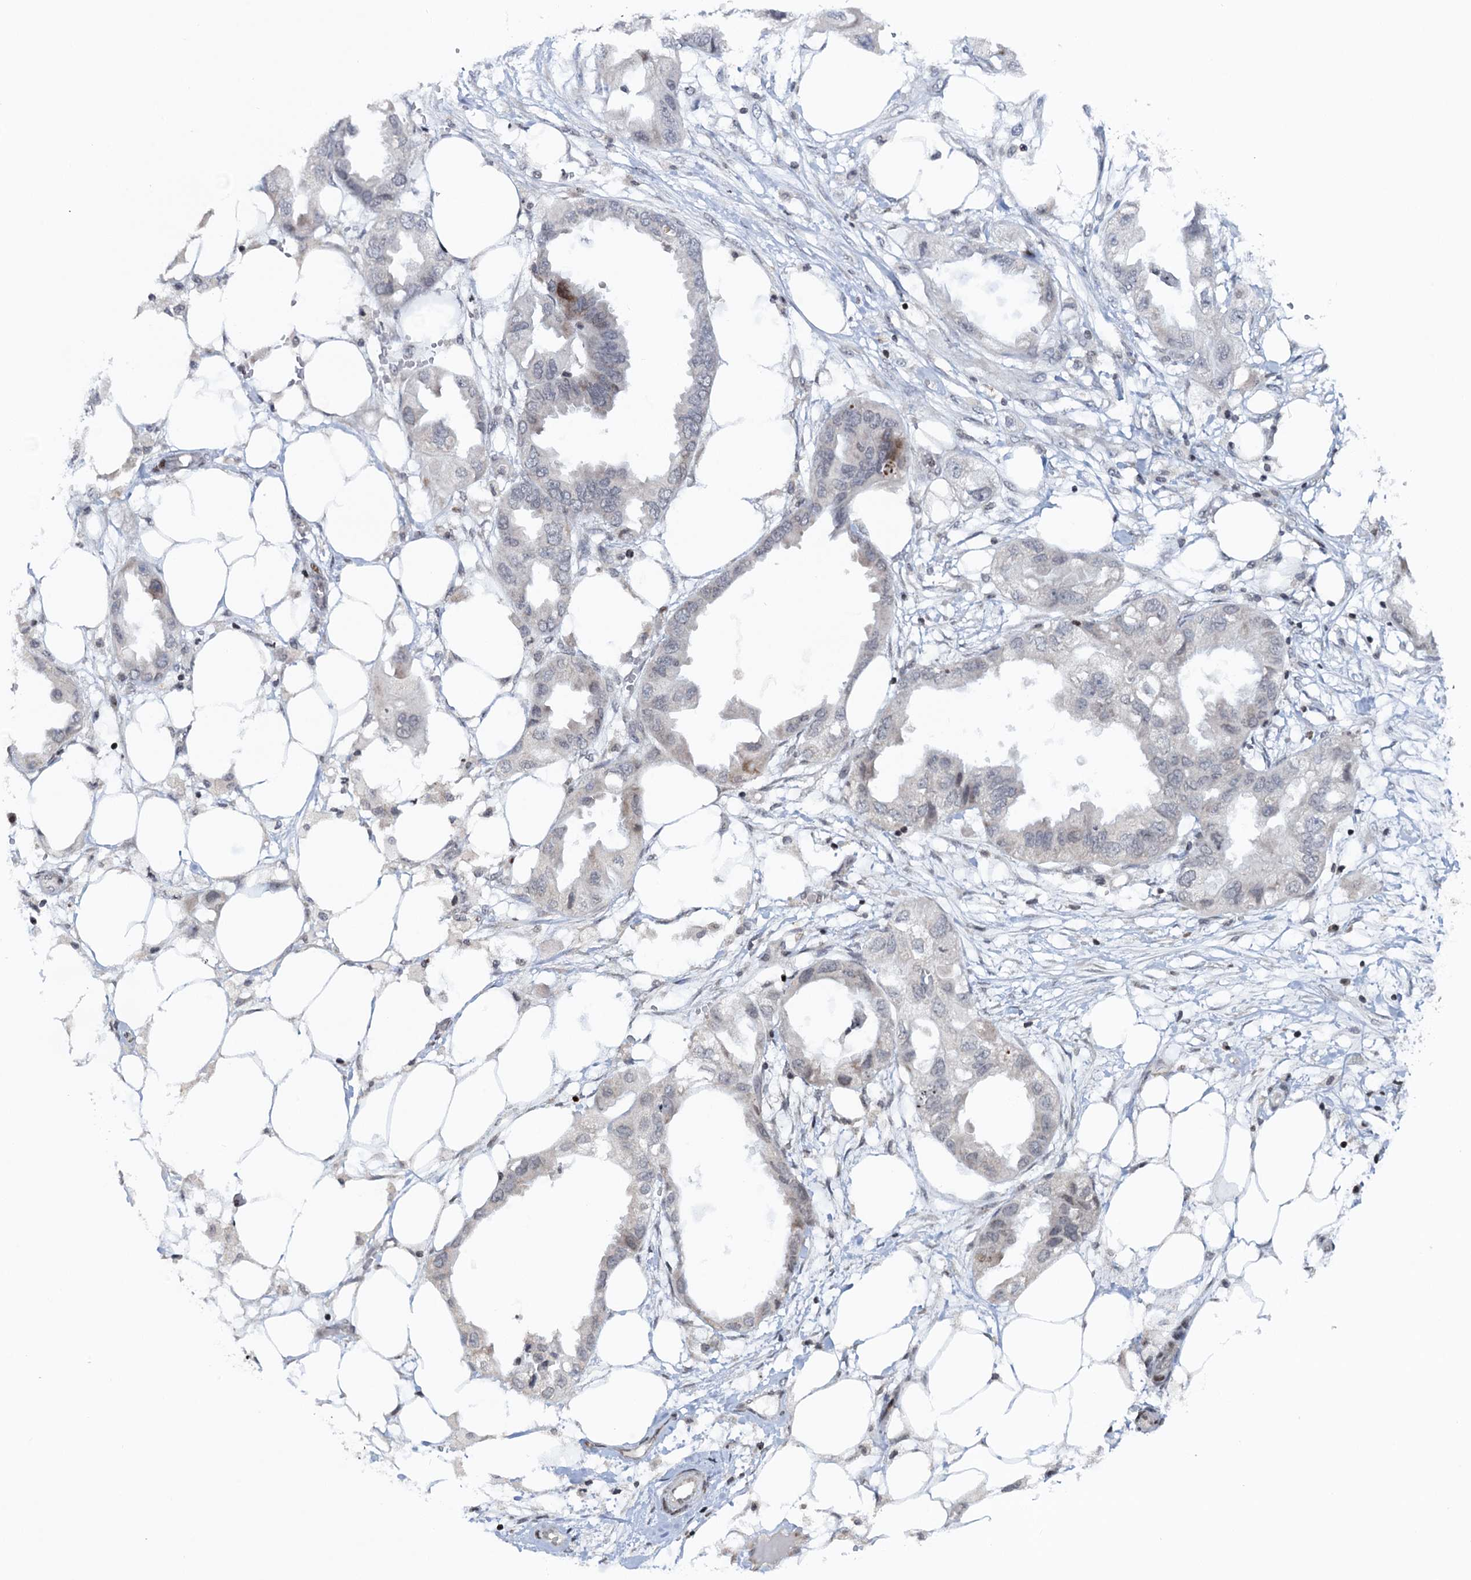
{"staining": {"intensity": "negative", "quantity": "none", "location": "none"}, "tissue": "endometrial cancer", "cell_type": "Tumor cells", "image_type": "cancer", "snomed": [{"axis": "morphology", "description": "Adenocarcinoma, NOS"}, {"axis": "morphology", "description": "Adenocarcinoma, metastatic, NOS"}, {"axis": "topography", "description": "Adipose tissue"}, {"axis": "topography", "description": "Endometrium"}], "caption": "Immunohistochemistry image of human endometrial cancer stained for a protein (brown), which shows no positivity in tumor cells.", "gene": "FYB1", "patient": {"sex": "female", "age": 67}}